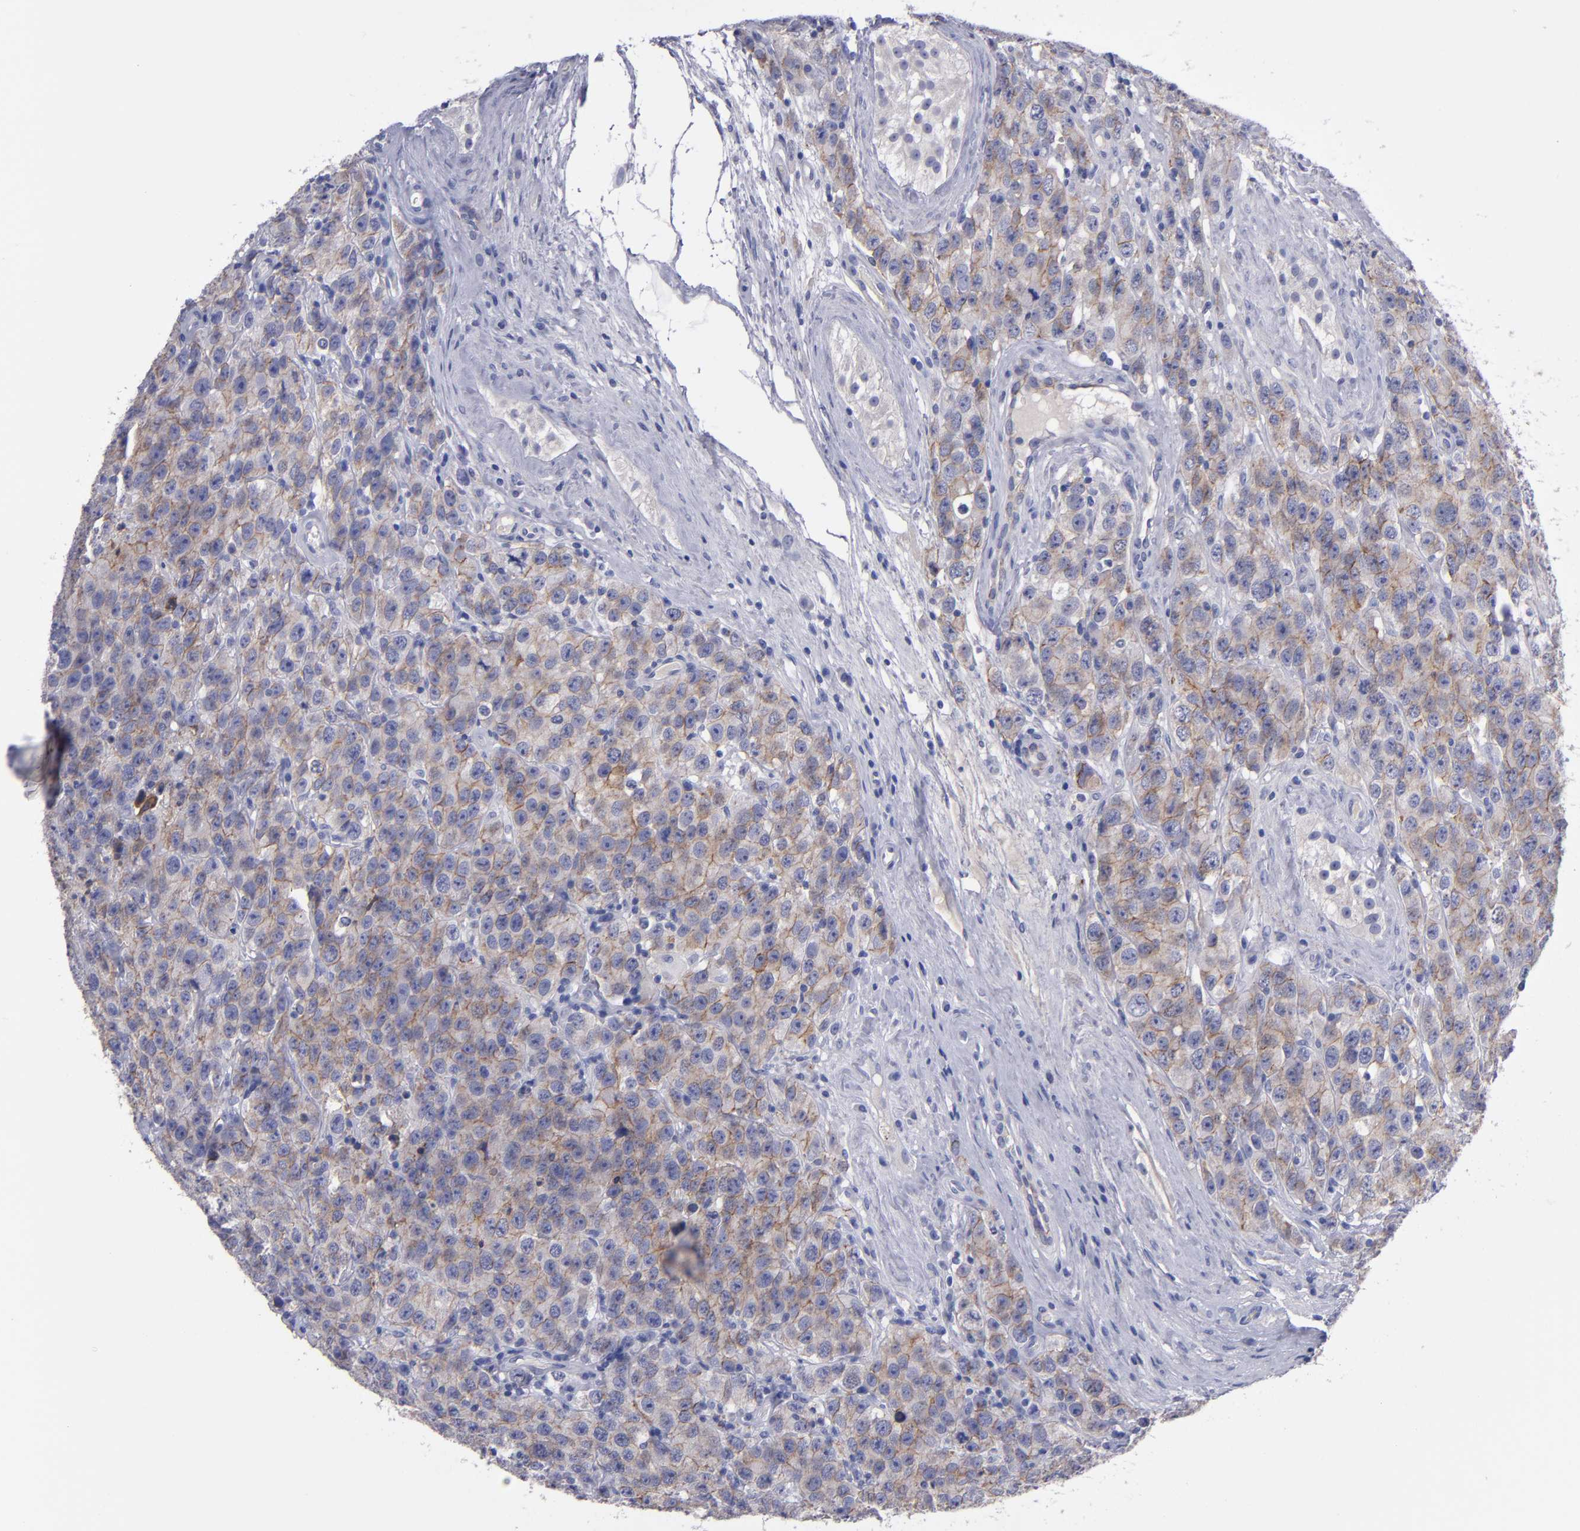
{"staining": {"intensity": "weak", "quantity": "25%-75%", "location": "cytoplasmic/membranous"}, "tissue": "testis cancer", "cell_type": "Tumor cells", "image_type": "cancer", "snomed": [{"axis": "morphology", "description": "Seminoma, NOS"}, {"axis": "topography", "description": "Testis"}], "caption": "Immunohistochemical staining of testis cancer displays low levels of weak cytoplasmic/membranous protein positivity in approximately 25%-75% of tumor cells.", "gene": "CDH3", "patient": {"sex": "male", "age": 52}}